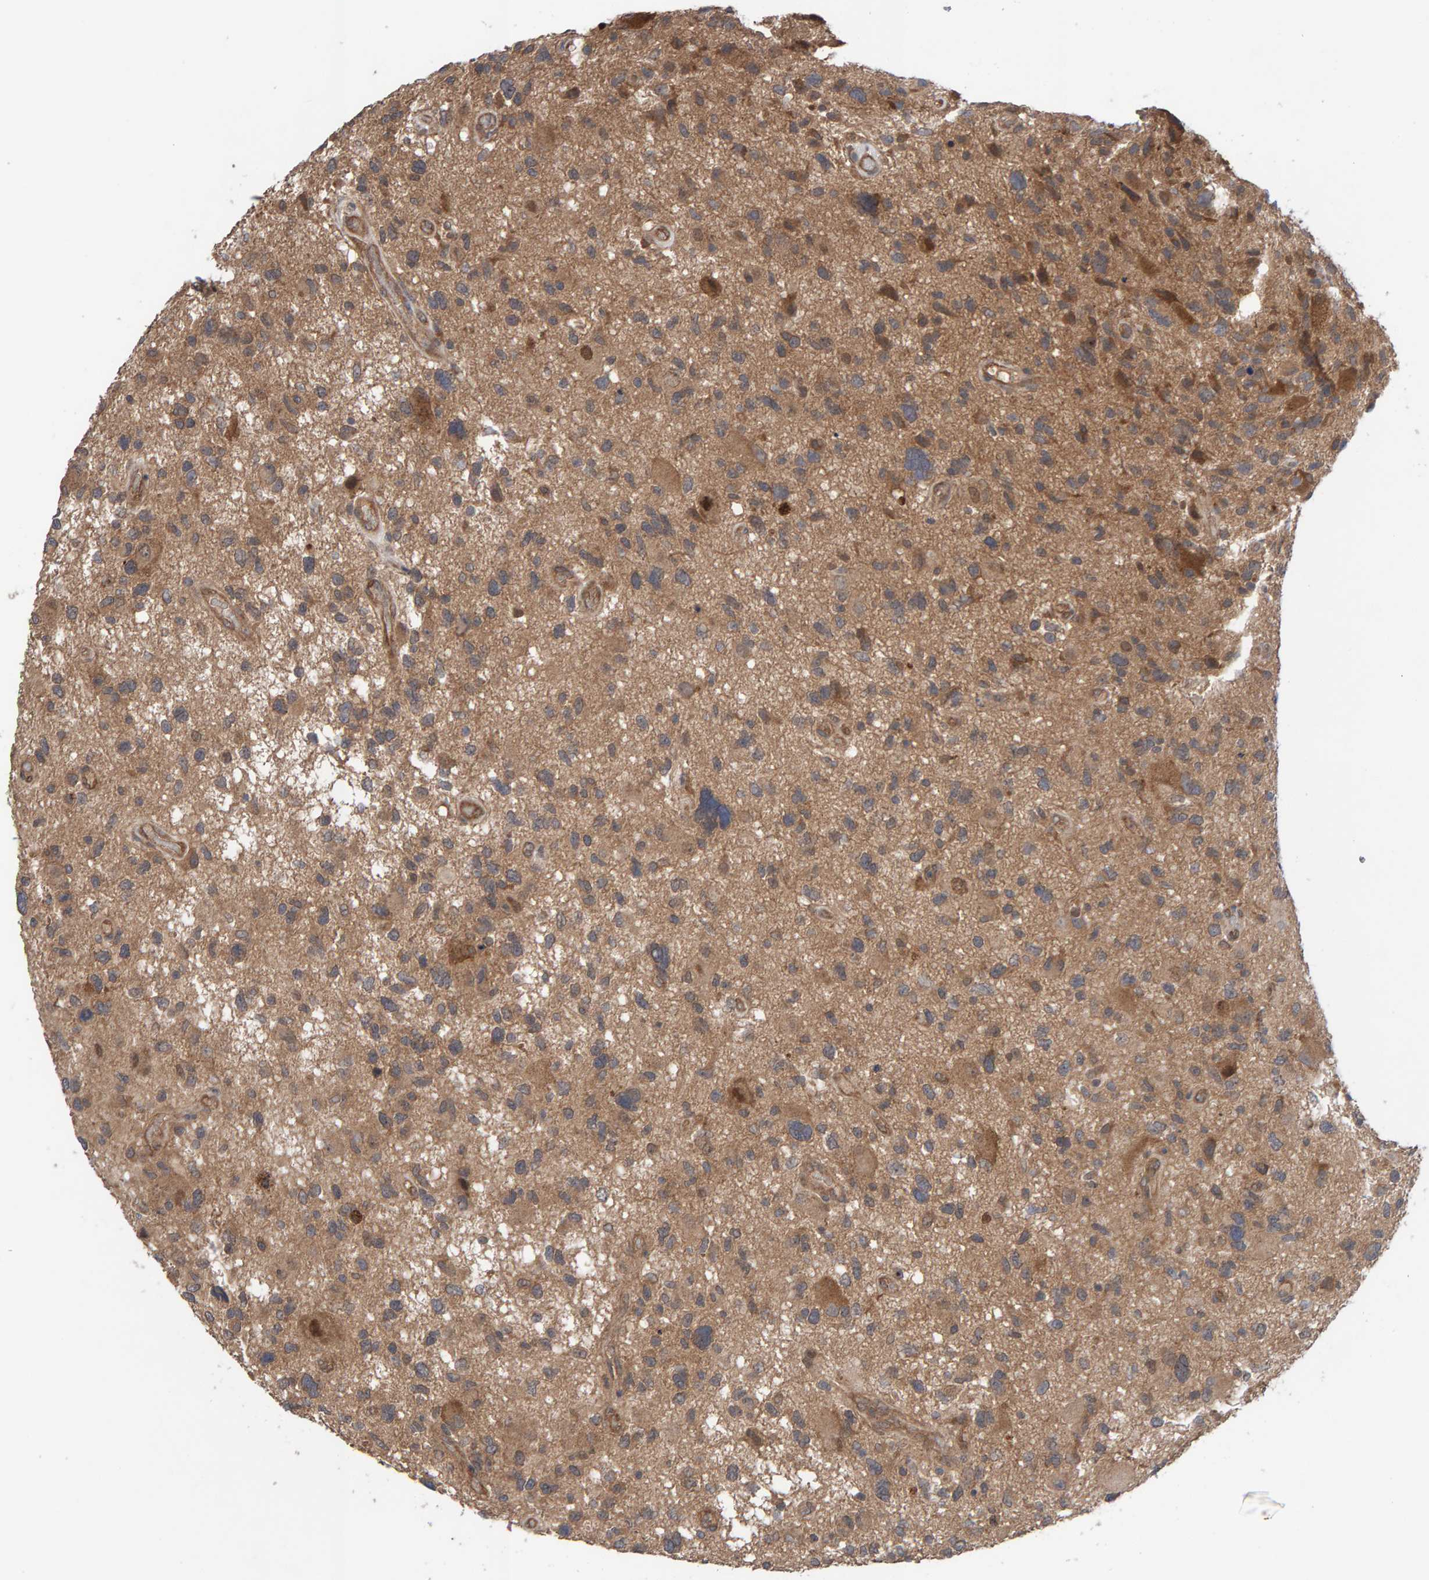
{"staining": {"intensity": "moderate", "quantity": ">75%", "location": "cytoplasmic/membranous"}, "tissue": "glioma", "cell_type": "Tumor cells", "image_type": "cancer", "snomed": [{"axis": "morphology", "description": "Glioma, malignant, High grade"}, {"axis": "topography", "description": "Brain"}], "caption": "Immunohistochemical staining of human glioma shows moderate cytoplasmic/membranous protein positivity in approximately >75% of tumor cells.", "gene": "LRSAM1", "patient": {"sex": "male", "age": 33}}